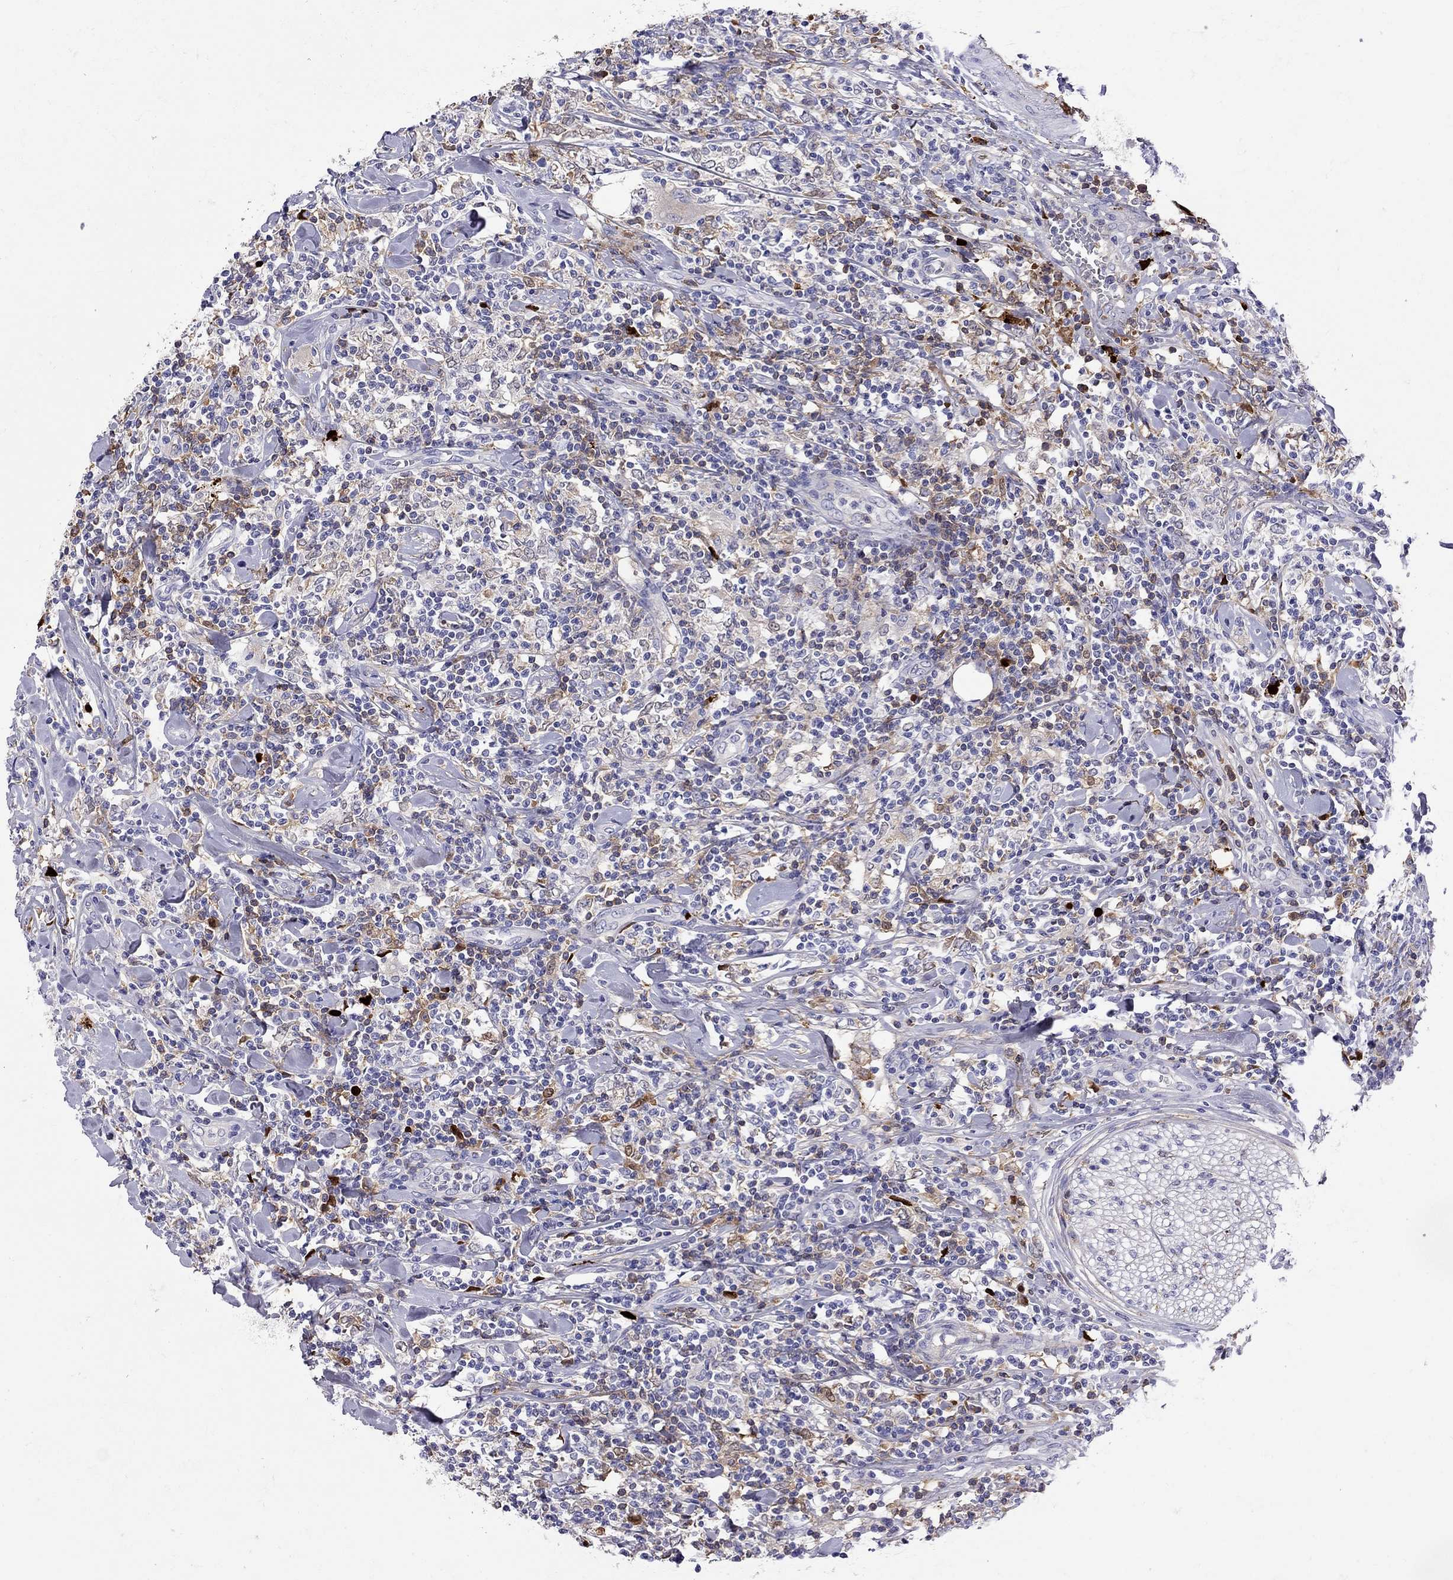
{"staining": {"intensity": "negative", "quantity": "none", "location": "none"}, "tissue": "lymphoma", "cell_type": "Tumor cells", "image_type": "cancer", "snomed": [{"axis": "morphology", "description": "Malignant lymphoma, non-Hodgkin's type, High grade"}, {"axis": "topography", "description": "Lymph node"}], "caption": "This is a image of immunohistochemistry (IHC) staining of malignant lymphoma, non-Hodgkin's type (high-grade), which shows no expression in tumor cells. The staining was performed using DAB (3,3'-diaminobenzidine) to visualize the protein expression in brown, while the nuclei were stained in blue with hematoxylin (Magnification: 20x).", "gene": "SERPINA3", "patient": {"sex": "female", "age": 84}}